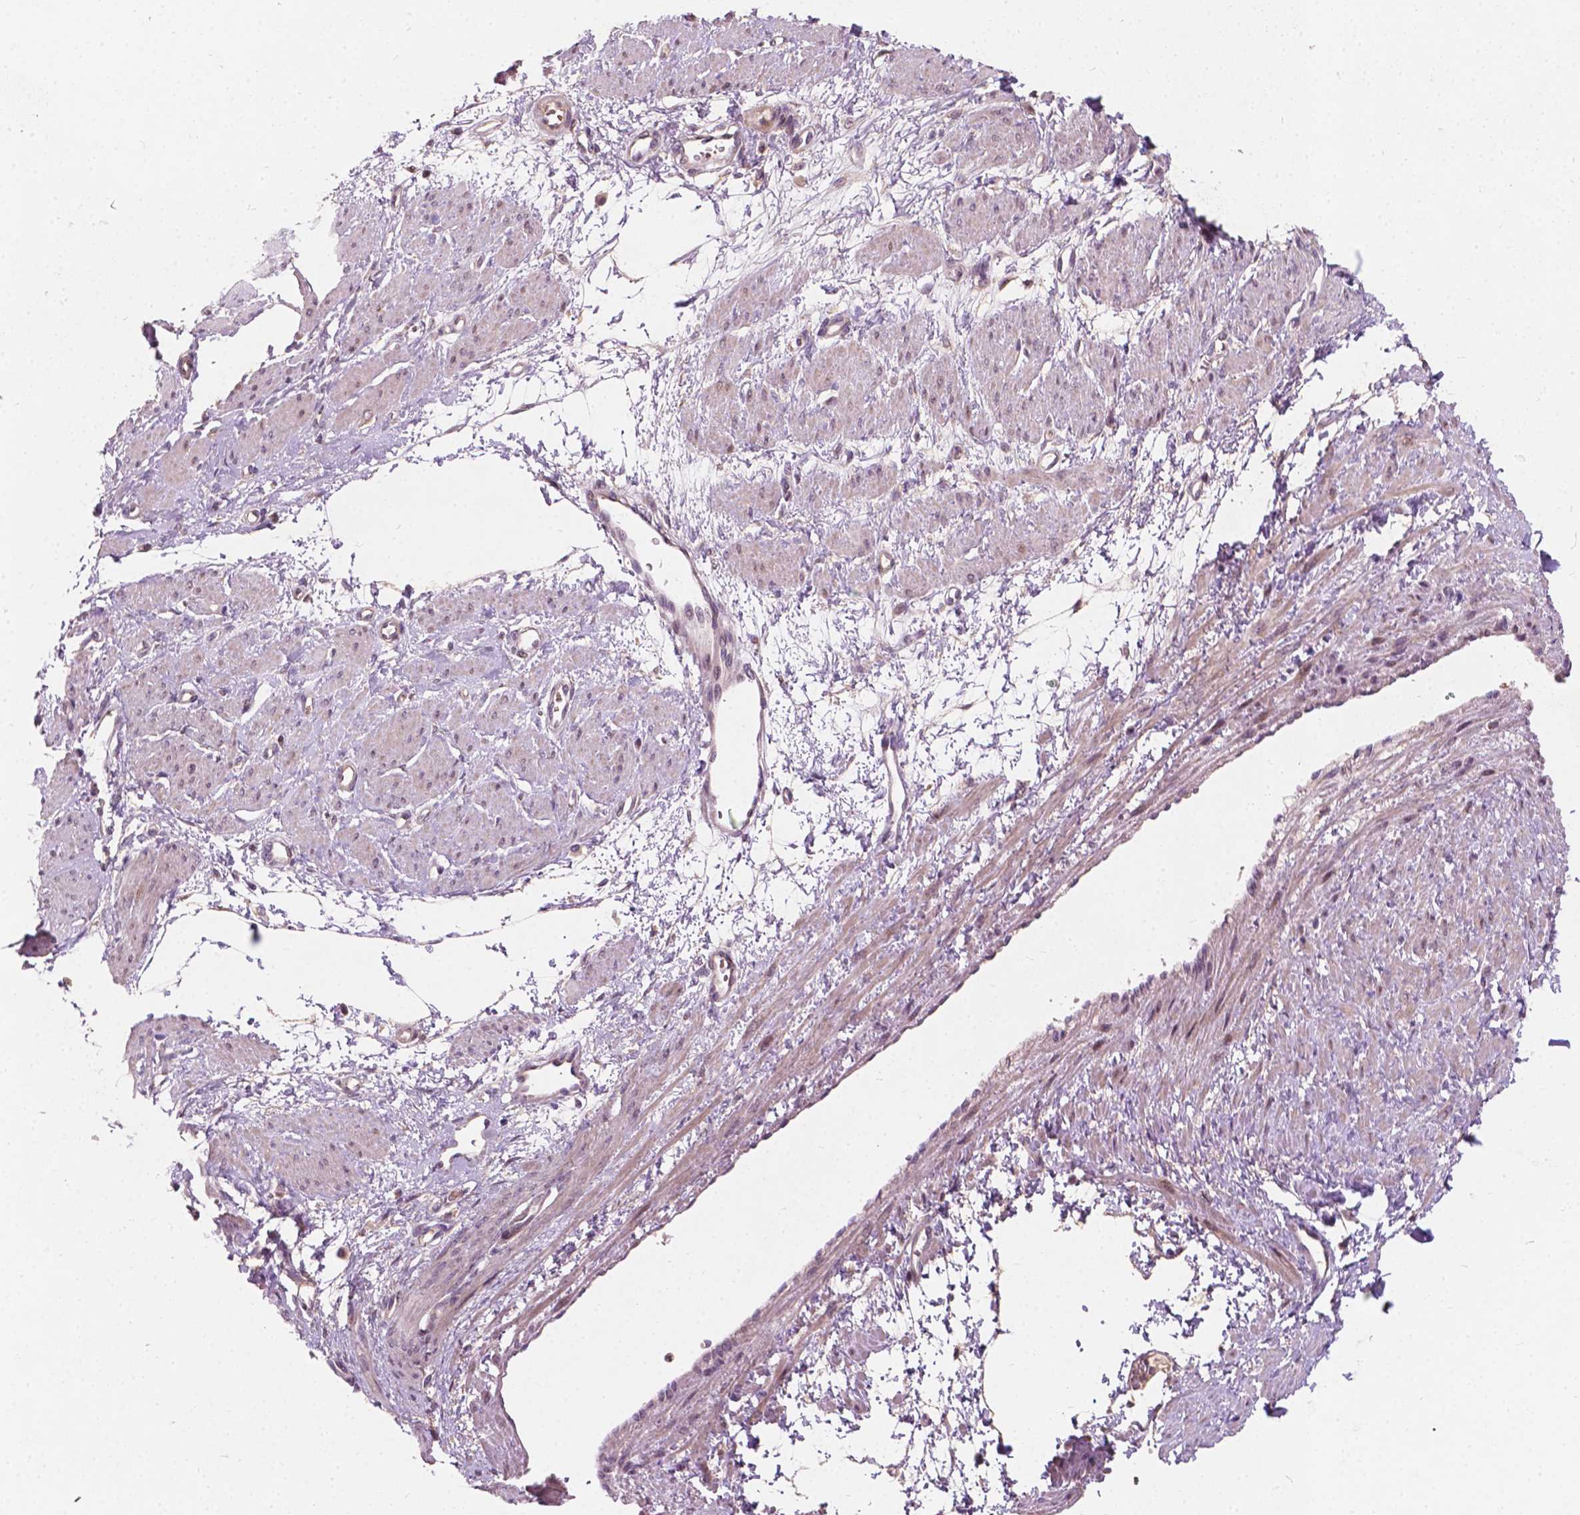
{"staining": {"intensity": "weak", "quantity": "25%-75%", "location": "nuclear"}, "tissue": "smooth muscle", "cell_type": "Smooth muscle cells", "image_type": "normal", "snomed": [{"axis": "morphology", "description": "Normal tissue, NOS"}, {"axis": "topography", "description": "Smooth muscle"}, {"axis": "topography", "description": "Uterus"}], "caption": "Unremarkable smooth muscle was stained to show a protein in brown. There is low levels of weak nuclear staining in about 25%-75% of smooth muscle cells. (Brightfield microscopy of DAB IHC at high magnification).", "gene": "DUSP16", "patient": {"sex": "female", "age": 39}}